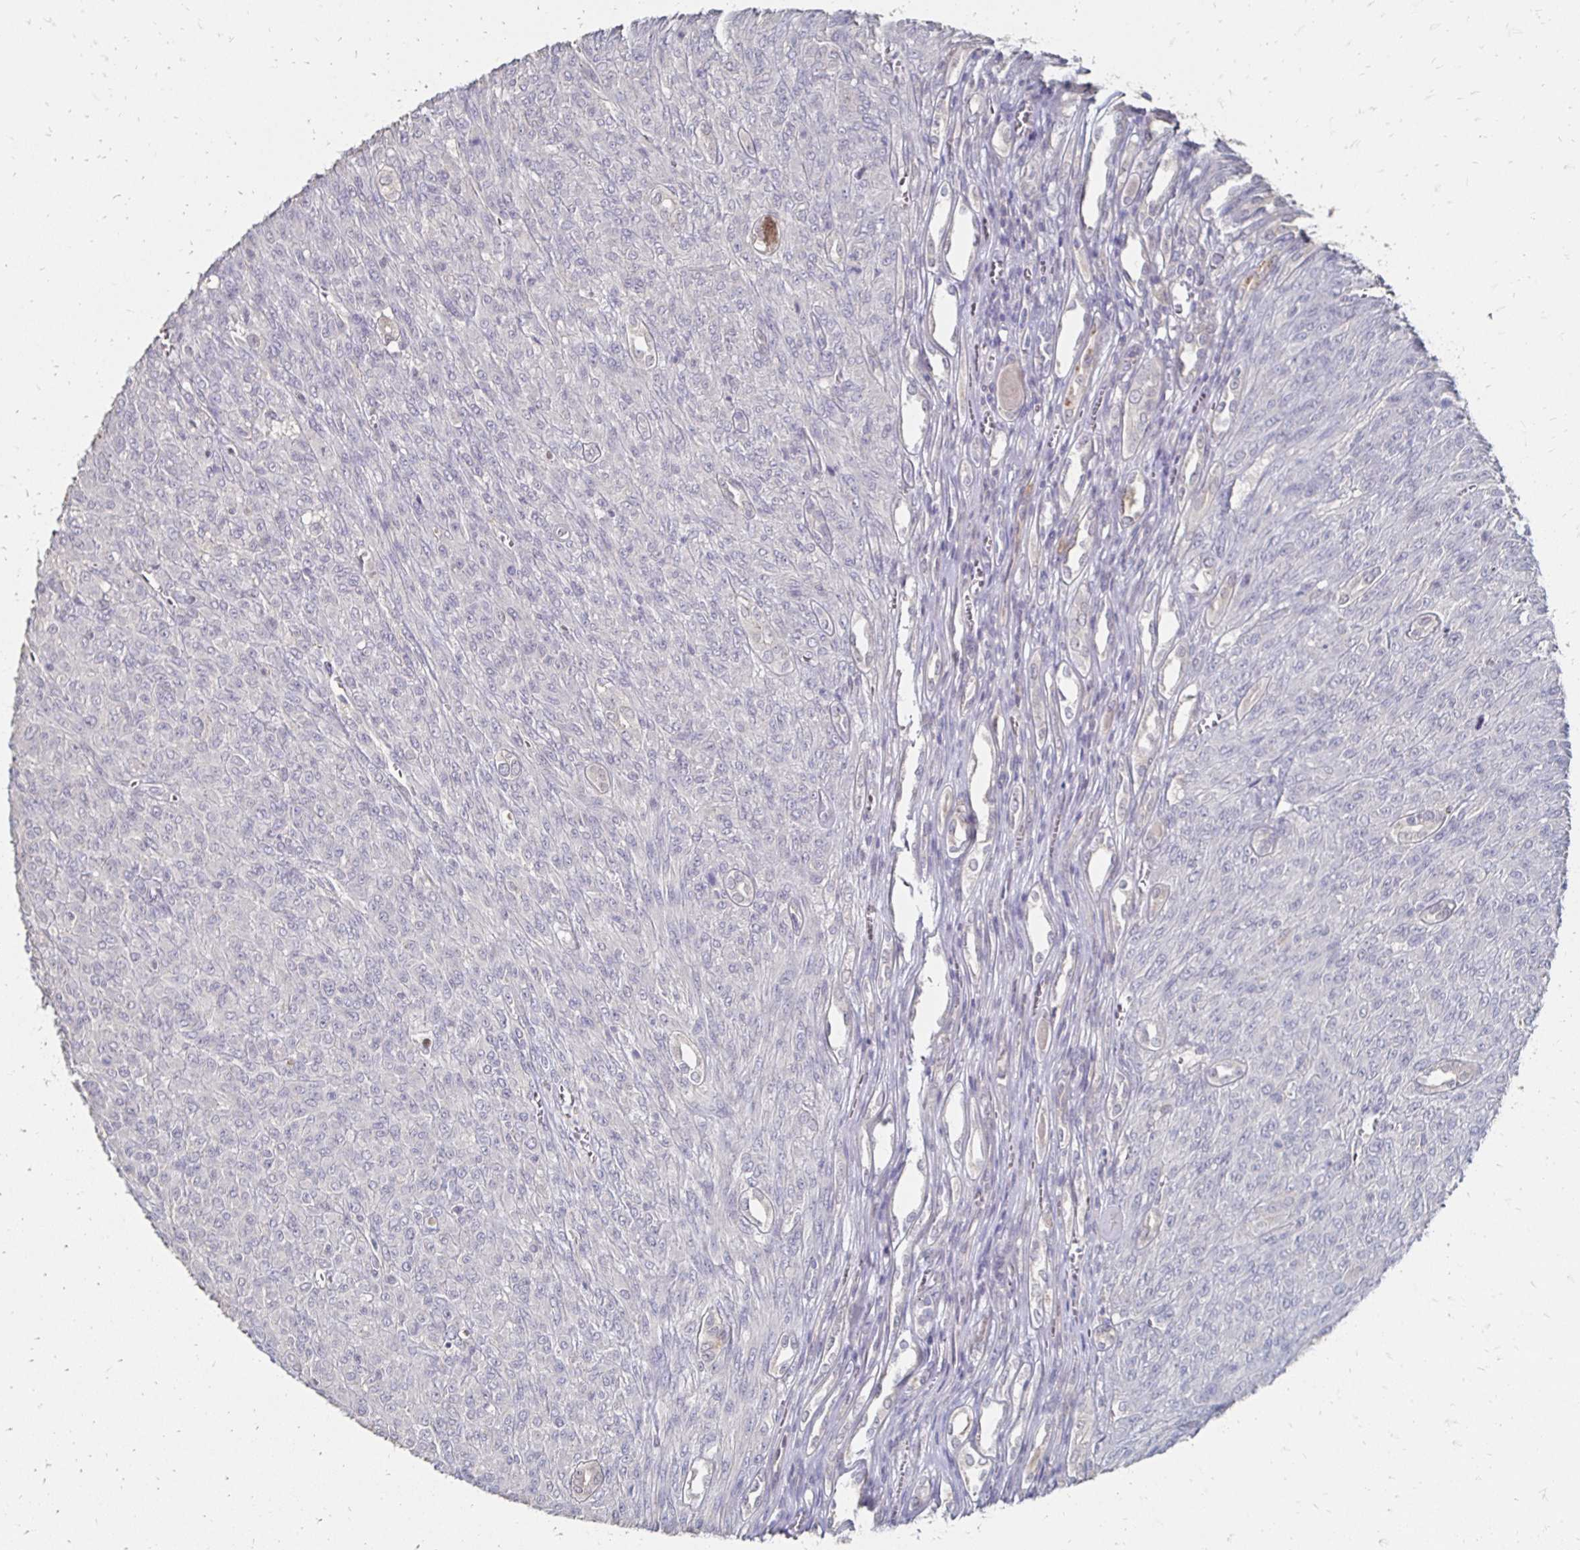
{"staining": {"intensity": "negative", "quantity": "none", "location": "none"}, "tissue": "renal cancer", "cell_type": "Tumor cells", "image_type": "cancer", "snomed": [{"axis": "morphology", "description": "Adenocarcinoma, NOS"}, {"axis": "topography", "description": "Kidney"}], "caption": "This is an IHC photomicrograph of renal adenocarcinoma. There is no staining in tumor cells.", "gene": "ZNF727", "patient": {"sex": "male", "age": 58}}